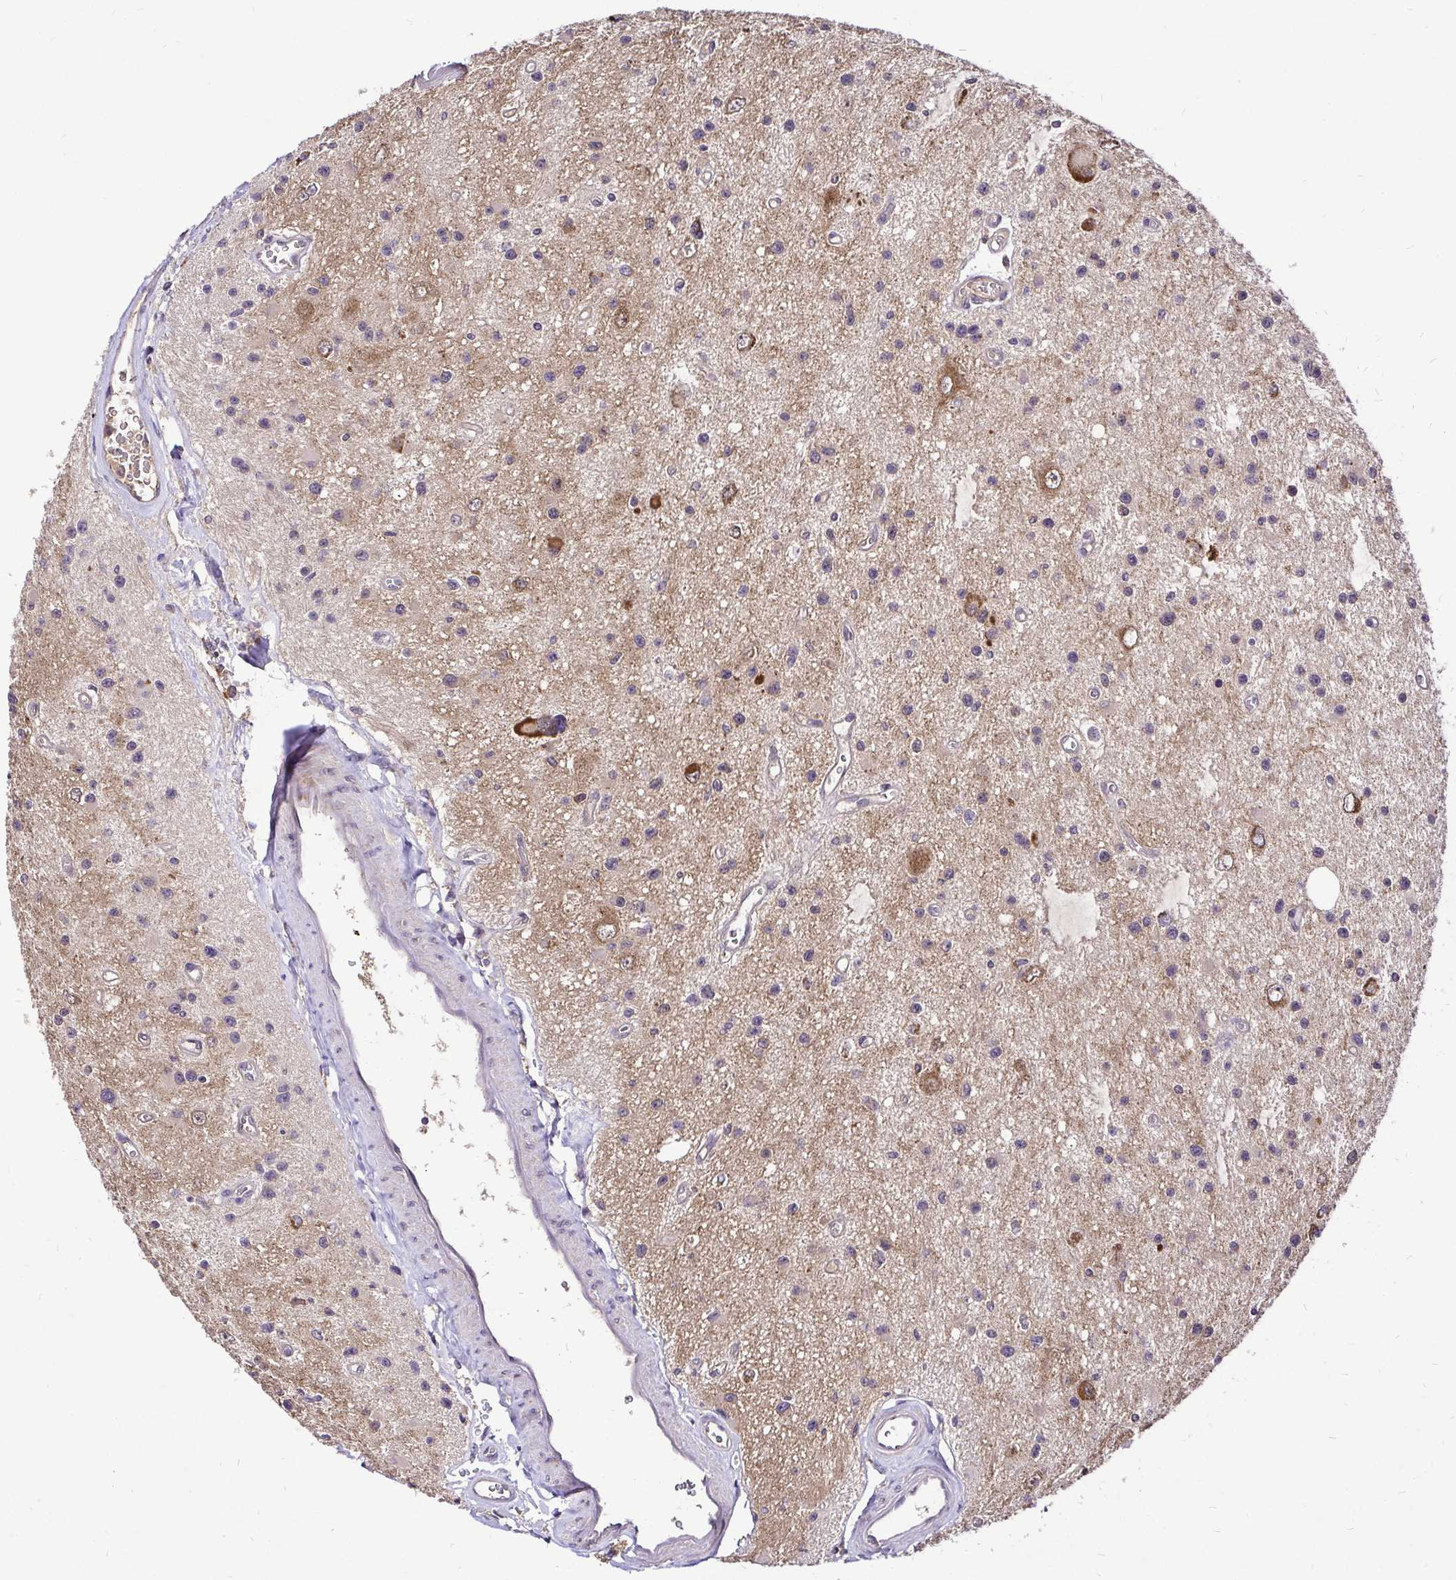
{"staining": {"intensity": "negative", "quantity": "none", "location": "none"}, "tissue": "glioma", "cell_type": "Tumor cells", "image_type": "cancer", "snomed": [{"axis": "morphology", "description": "Glioma, malignant, Low grade"}, {"axis": "topography", "description": "Brain"}], "caption": "Immunohistochemistry of malignant glioma (low-grade) shows no staining in tumor cells.", "gene": "UBE2M", "patient": {"sex": "male", "age": 43}}